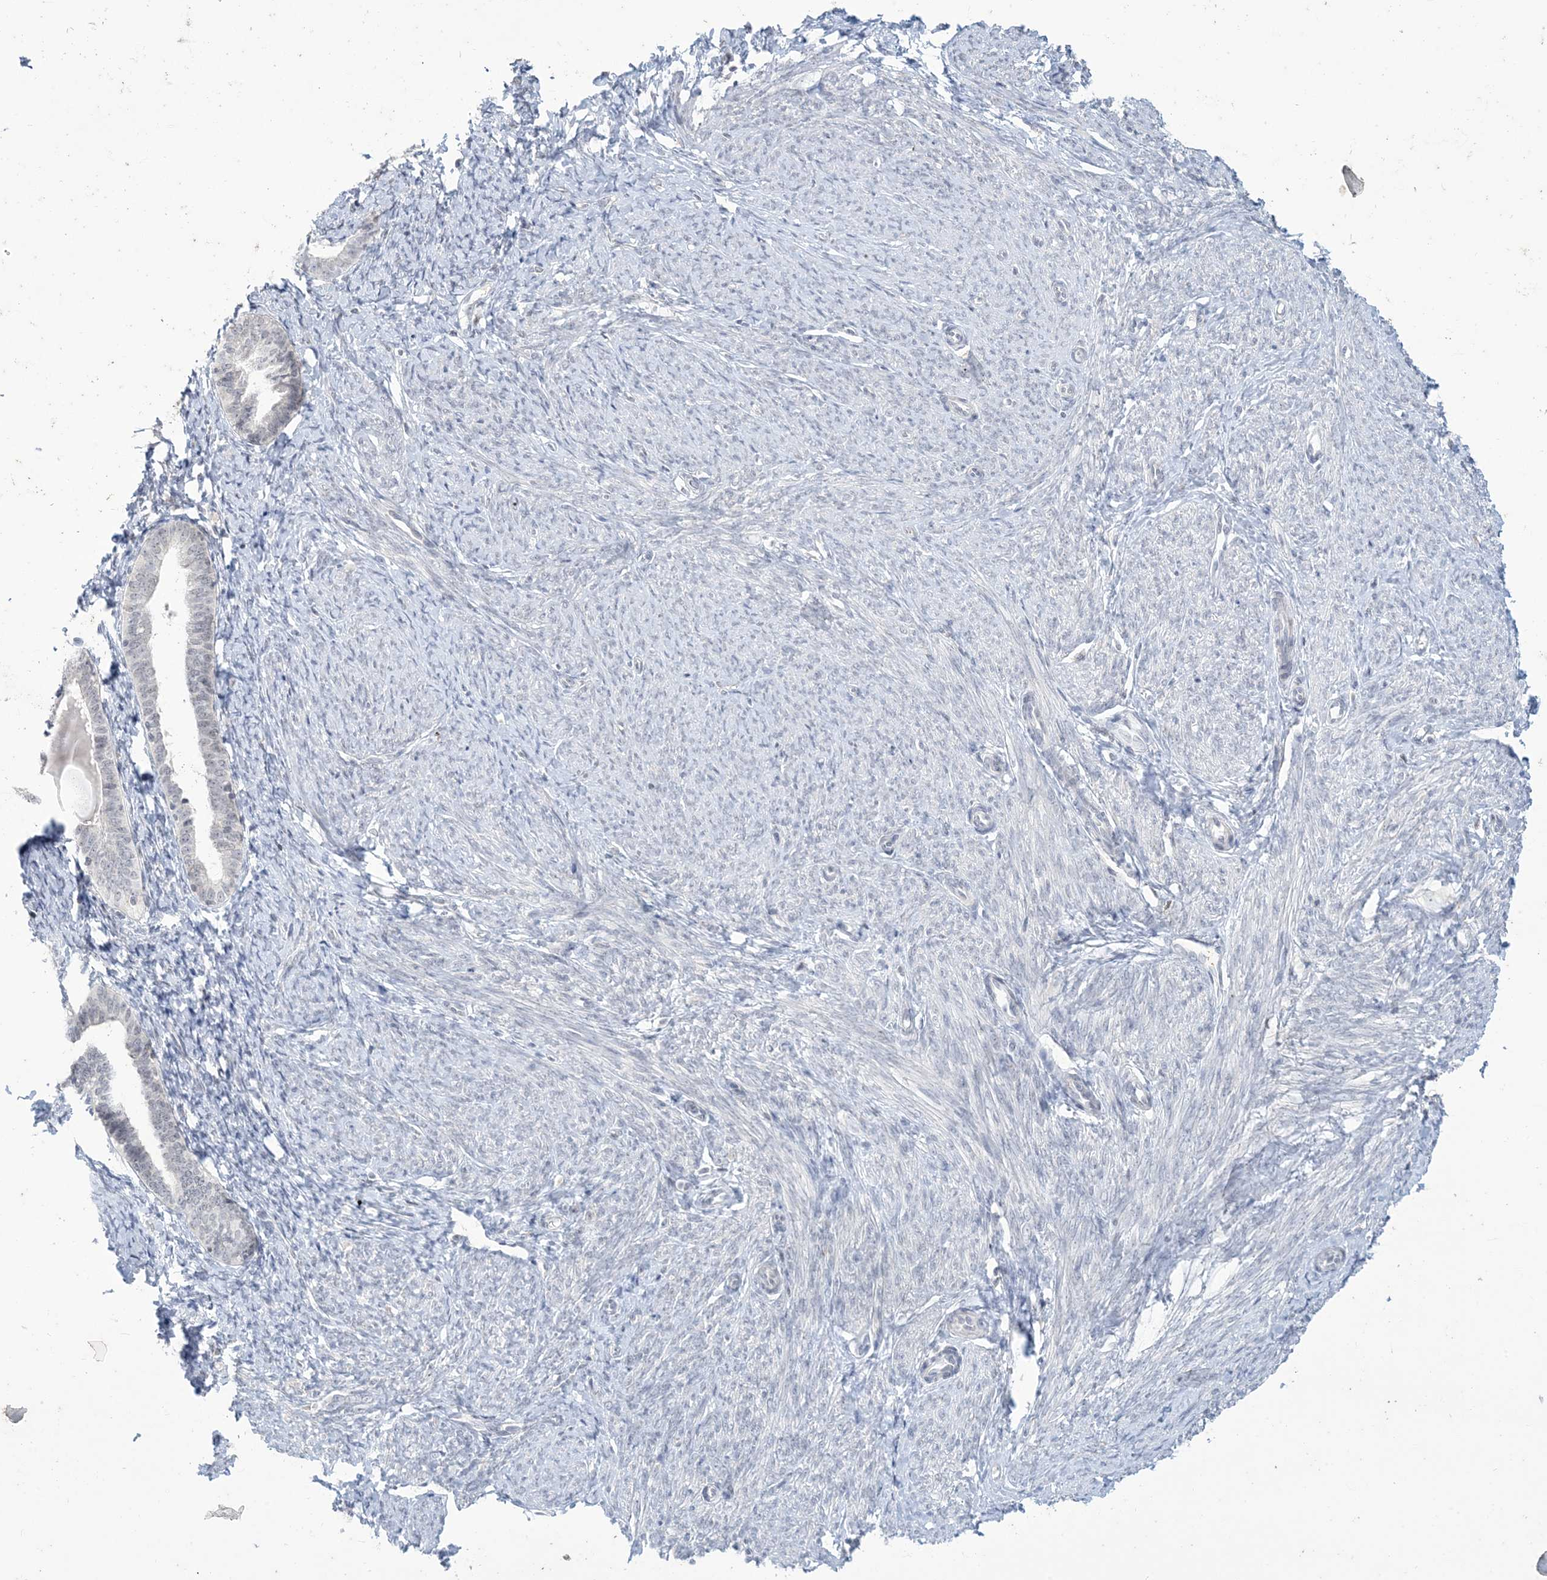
{"staining": {"intensity": "weak", "quantity": "25%-75%", "location": "nuclear"}, "tissue": "endometrium", "cell_type": "Cells in endometrial stroma", "image_type": "normal", "snomed": [{"axis": "morphology", "description": "Normal tissue, NOS"}, {"axis": "topography", "description": "Endometrium"}], "caption": "IHC staining of normal endometrium, which reveals low levels of weak nuclear positivity in about 25%-75% of cells in endometrial stroma indicating weak nuclear protein positivity. The staining was performed using DAB (brown) for protein detection and nuclei were counterstained in hematoxylin (blue).", "gene": "ZNF674", "patient": {"sex": "female", "age": 72}}